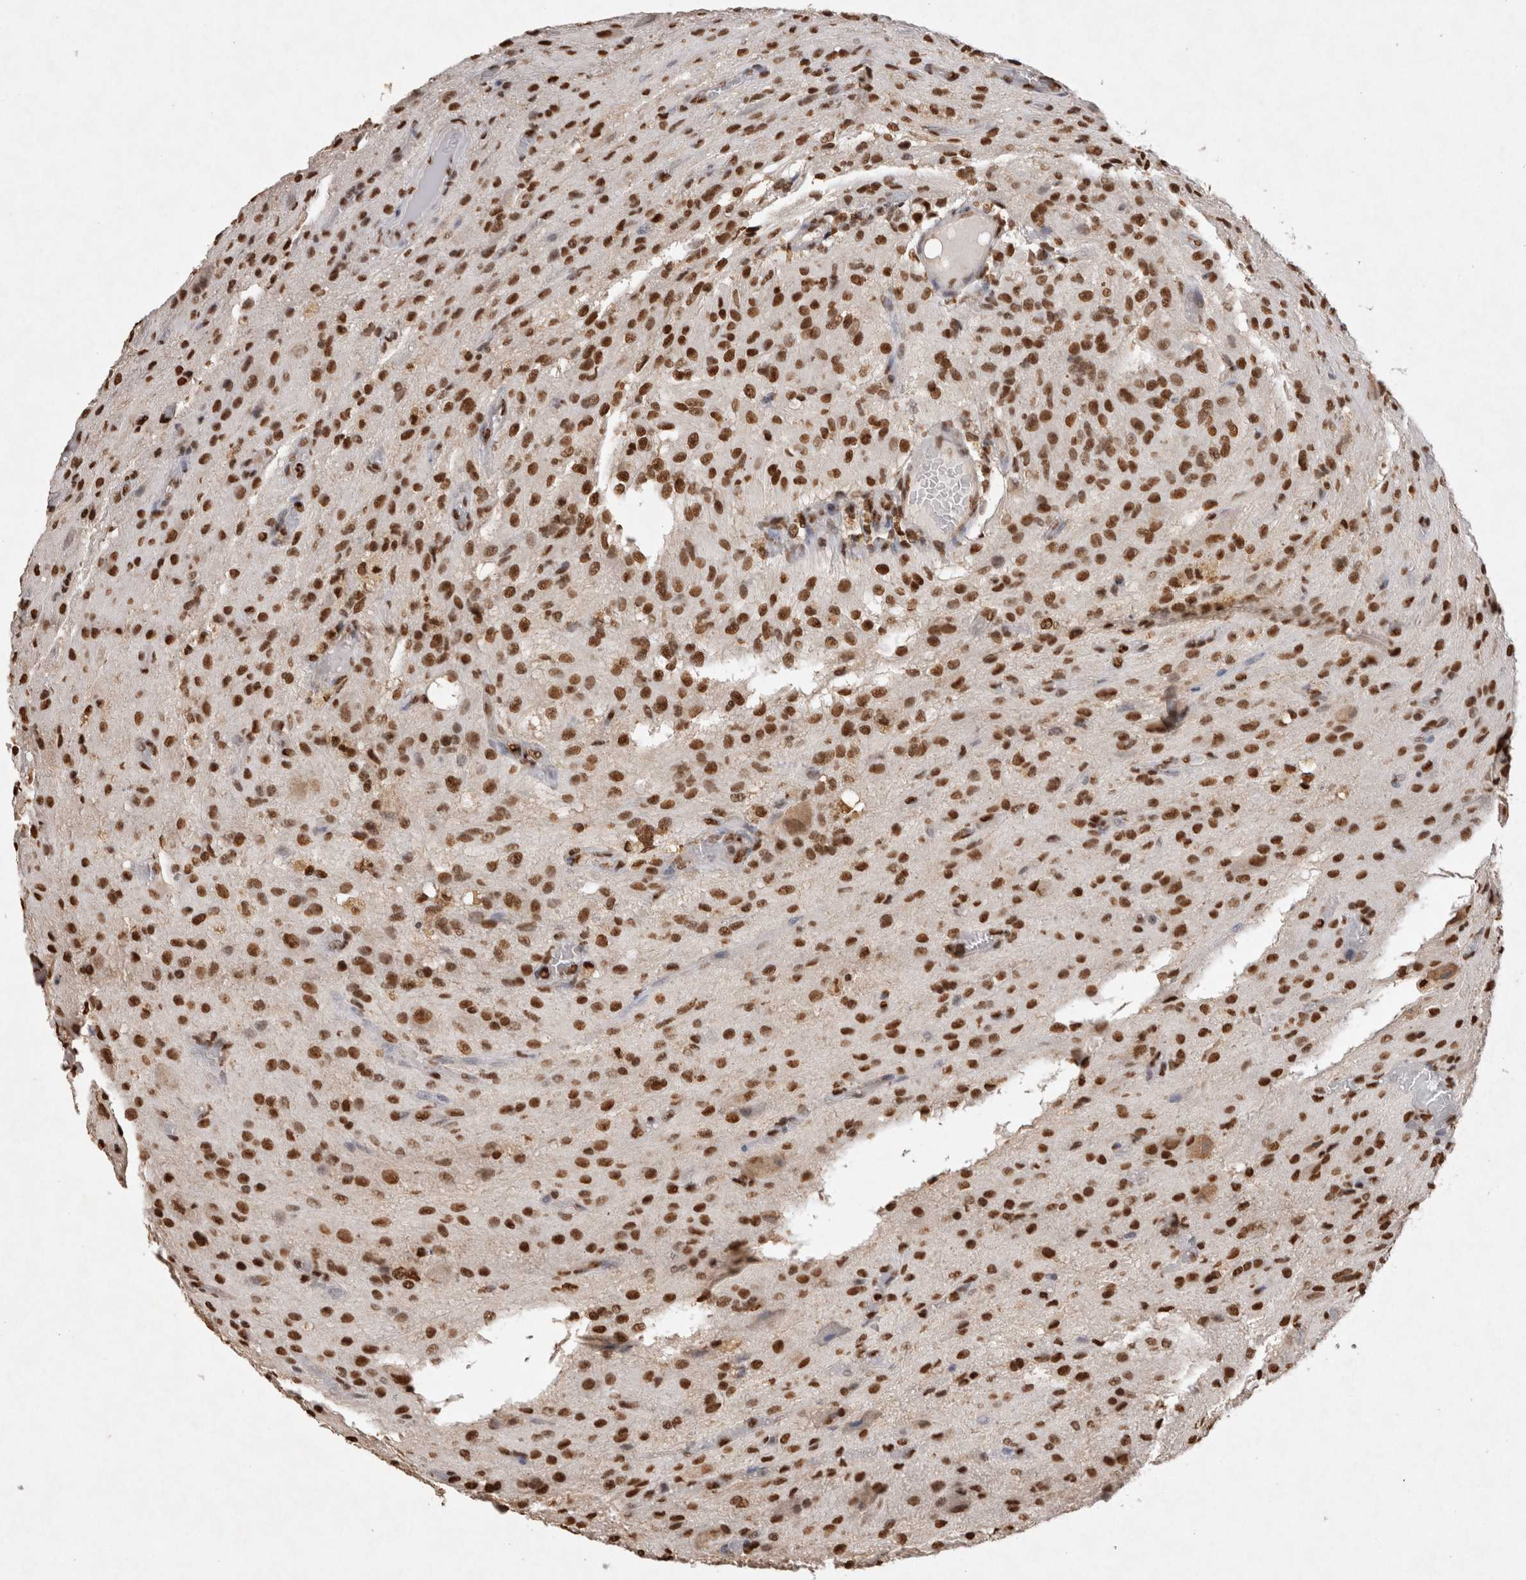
{"staining": {"intensity": "strong", "quantity": ">75%", "location": "nuclear"}, "tissue": "glioma", "cell_type": "Tumor cells", "image_type": "cancer", "snomed": [{"axis": "morphology", "description": "Glioma, malignant, High grade"}, {"axis": "topography", "description": "Brain"}], "caption": "A high amount of strong nuclear staining is appreciated in about >75% of tumor cells in malignant glioma (high-grade) tissue. Using DAB (3,3'-diaminobenzidine) (brown) and hematoxylin (blue) stains, captured at high magnification using brightfield microscopy.", "gene": "HDGF", "patient": {"sex": "female", "age": 59}}